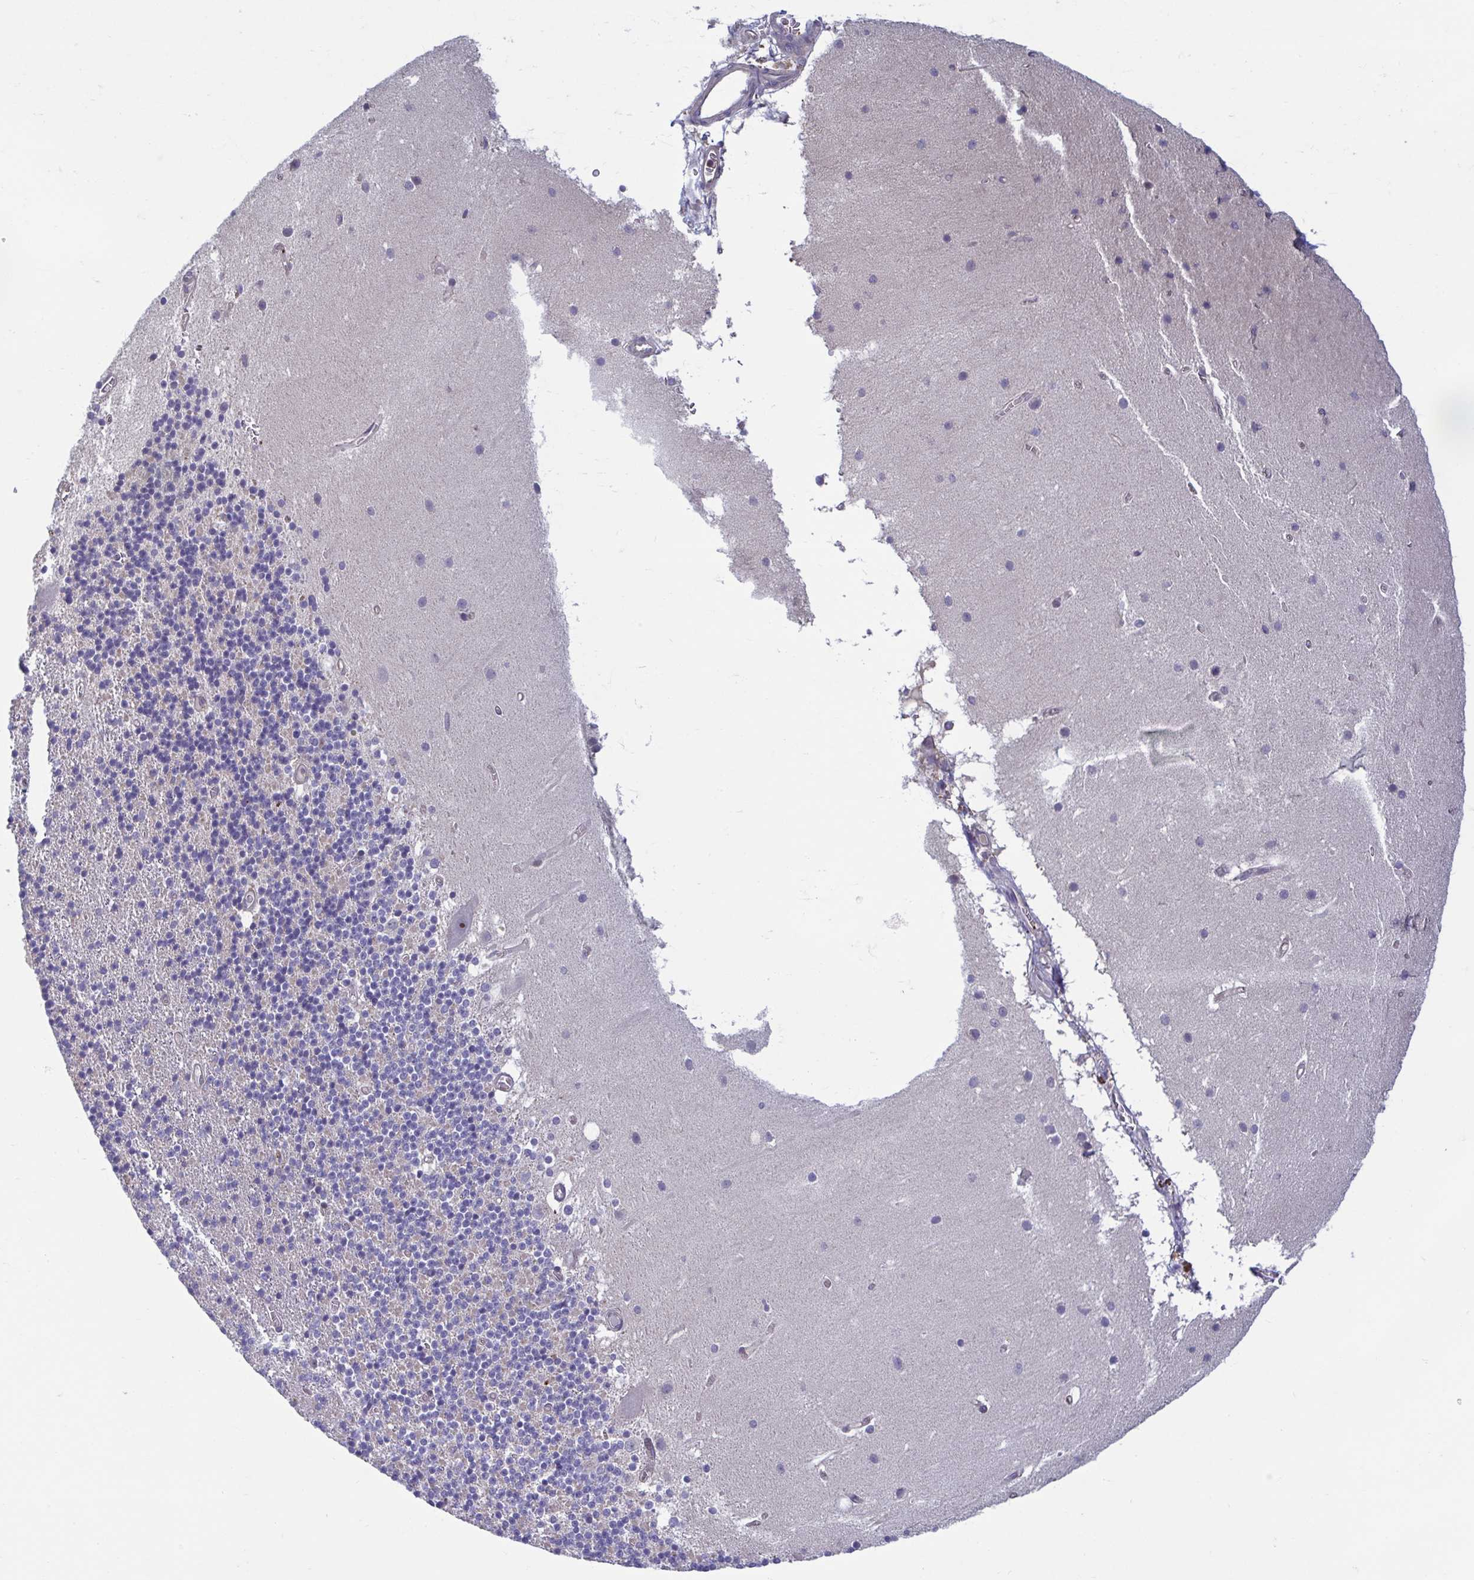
{"staining": {"intensity": "negative", "quantity": "none", "location": "none"}, "tissue": "cerebellum", "cell_type": "Cells in granular layer", "image_type": "normal", "snomed": [{"axis": "morphology", "description": "Normal tissue, NOS"}, {"axis": "topography", "description": "Cerebellum"}], "caption": "Human cerebellum stained for a protein using immunohistochemistry displays no positivity in cells in granular layer.", "gene": "LRRC38", "patient": {"sex": "male", "age": 70}}